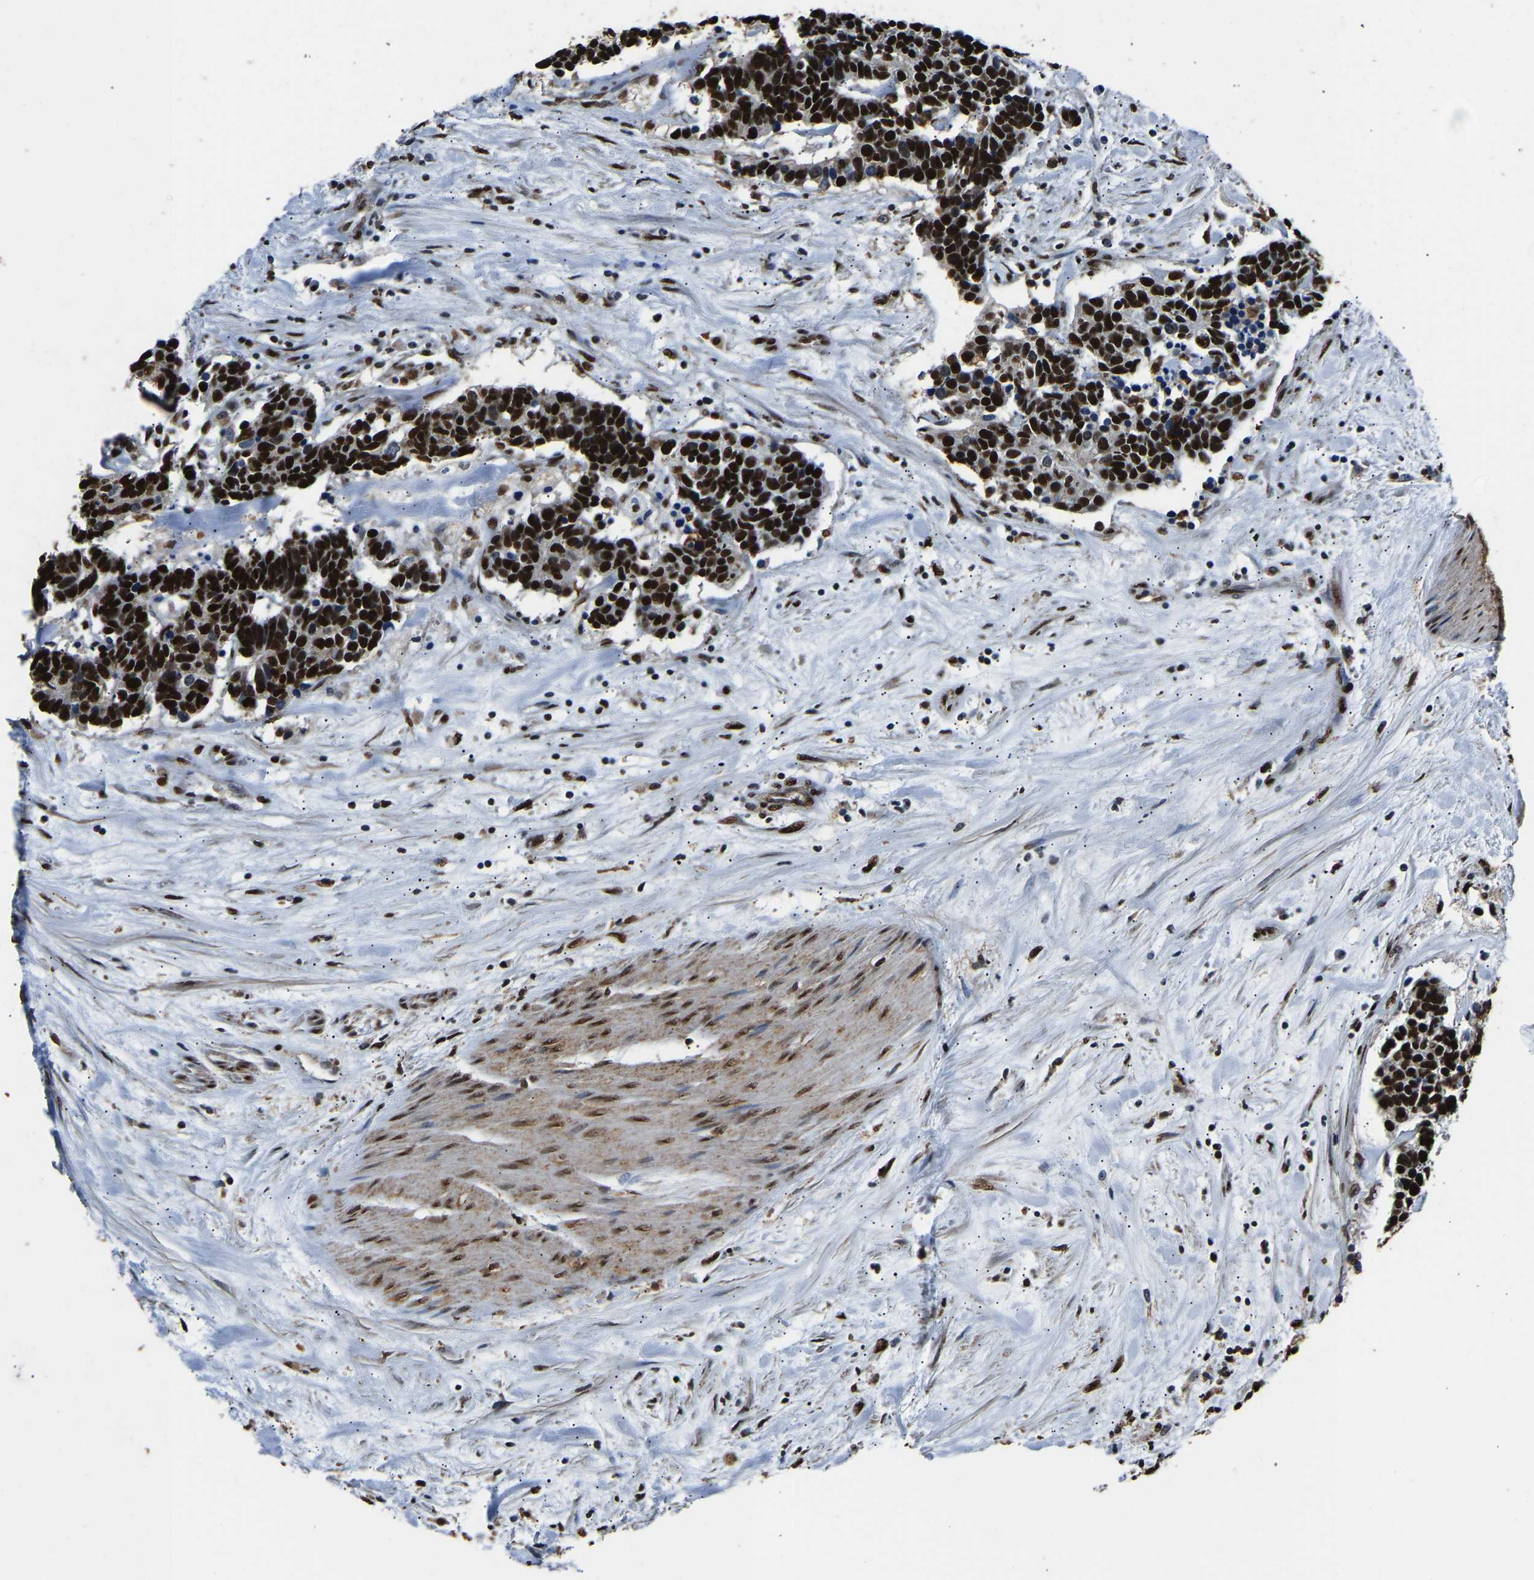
{"staining": {"intensity": "strong", "quantity": ">75%", "location": "nuclear"}, "tissue": "carcinoid", "cell_type": "Tumor cells", "image_type": "cancer", "snomed": [{"axis": "morphology", "description": "Carcinoma, NOS"}, {"axis": "morphology", "description": "Carcinoid, malignant, NOS"}, {"axis": "topography", "description": "Urinary bladder"}], "caption": "A histopathology image of human carcinoid (malignant) stained for a protein displays strong nuclear brown staining in tumor cells.", "gene": "SAFB", "patient": {"sex": "male", "age": 57}}